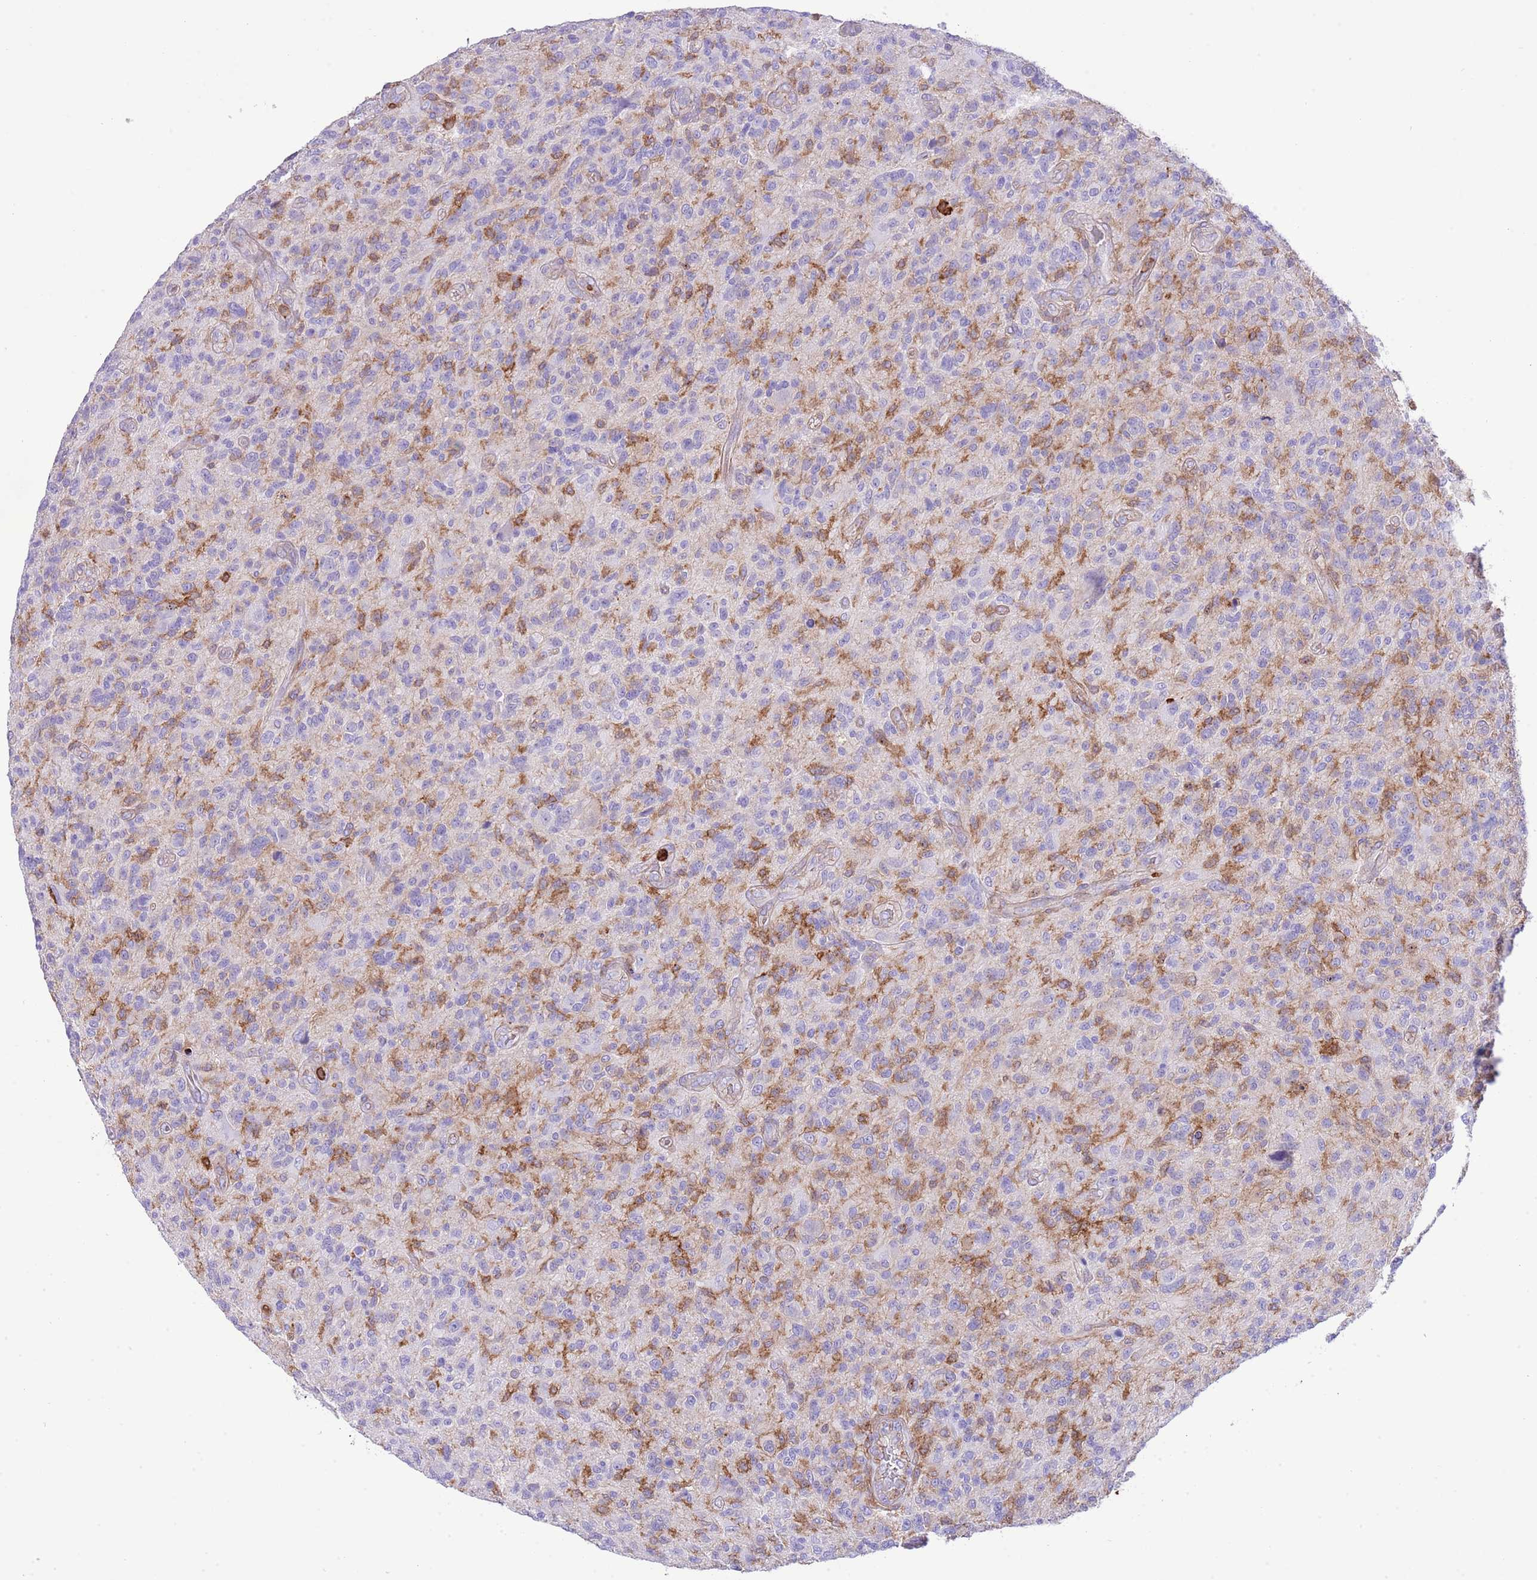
{"staining": {"intensity": "weak", "quantity": "<25%", "location": "cytoplasmic/membranous"}, "tissue": "glioma", "cell_type": "Tumor cells", "image_type": "cancer", "snomed": [{"axis": "morphology", "description": "Glioma, malignant, High grade"}, {"axis": "topography", "description": "Brain"}], "caption": "DAB immunohistochemical staining of human glioma demonstrates no significant positivity in tumor cells. (DAB (3,3'-diaminobenzidine) immunohistochemistry, high magnification).", "gene": "EFHD2", "patient": {"sex": "male", "age": 47}}